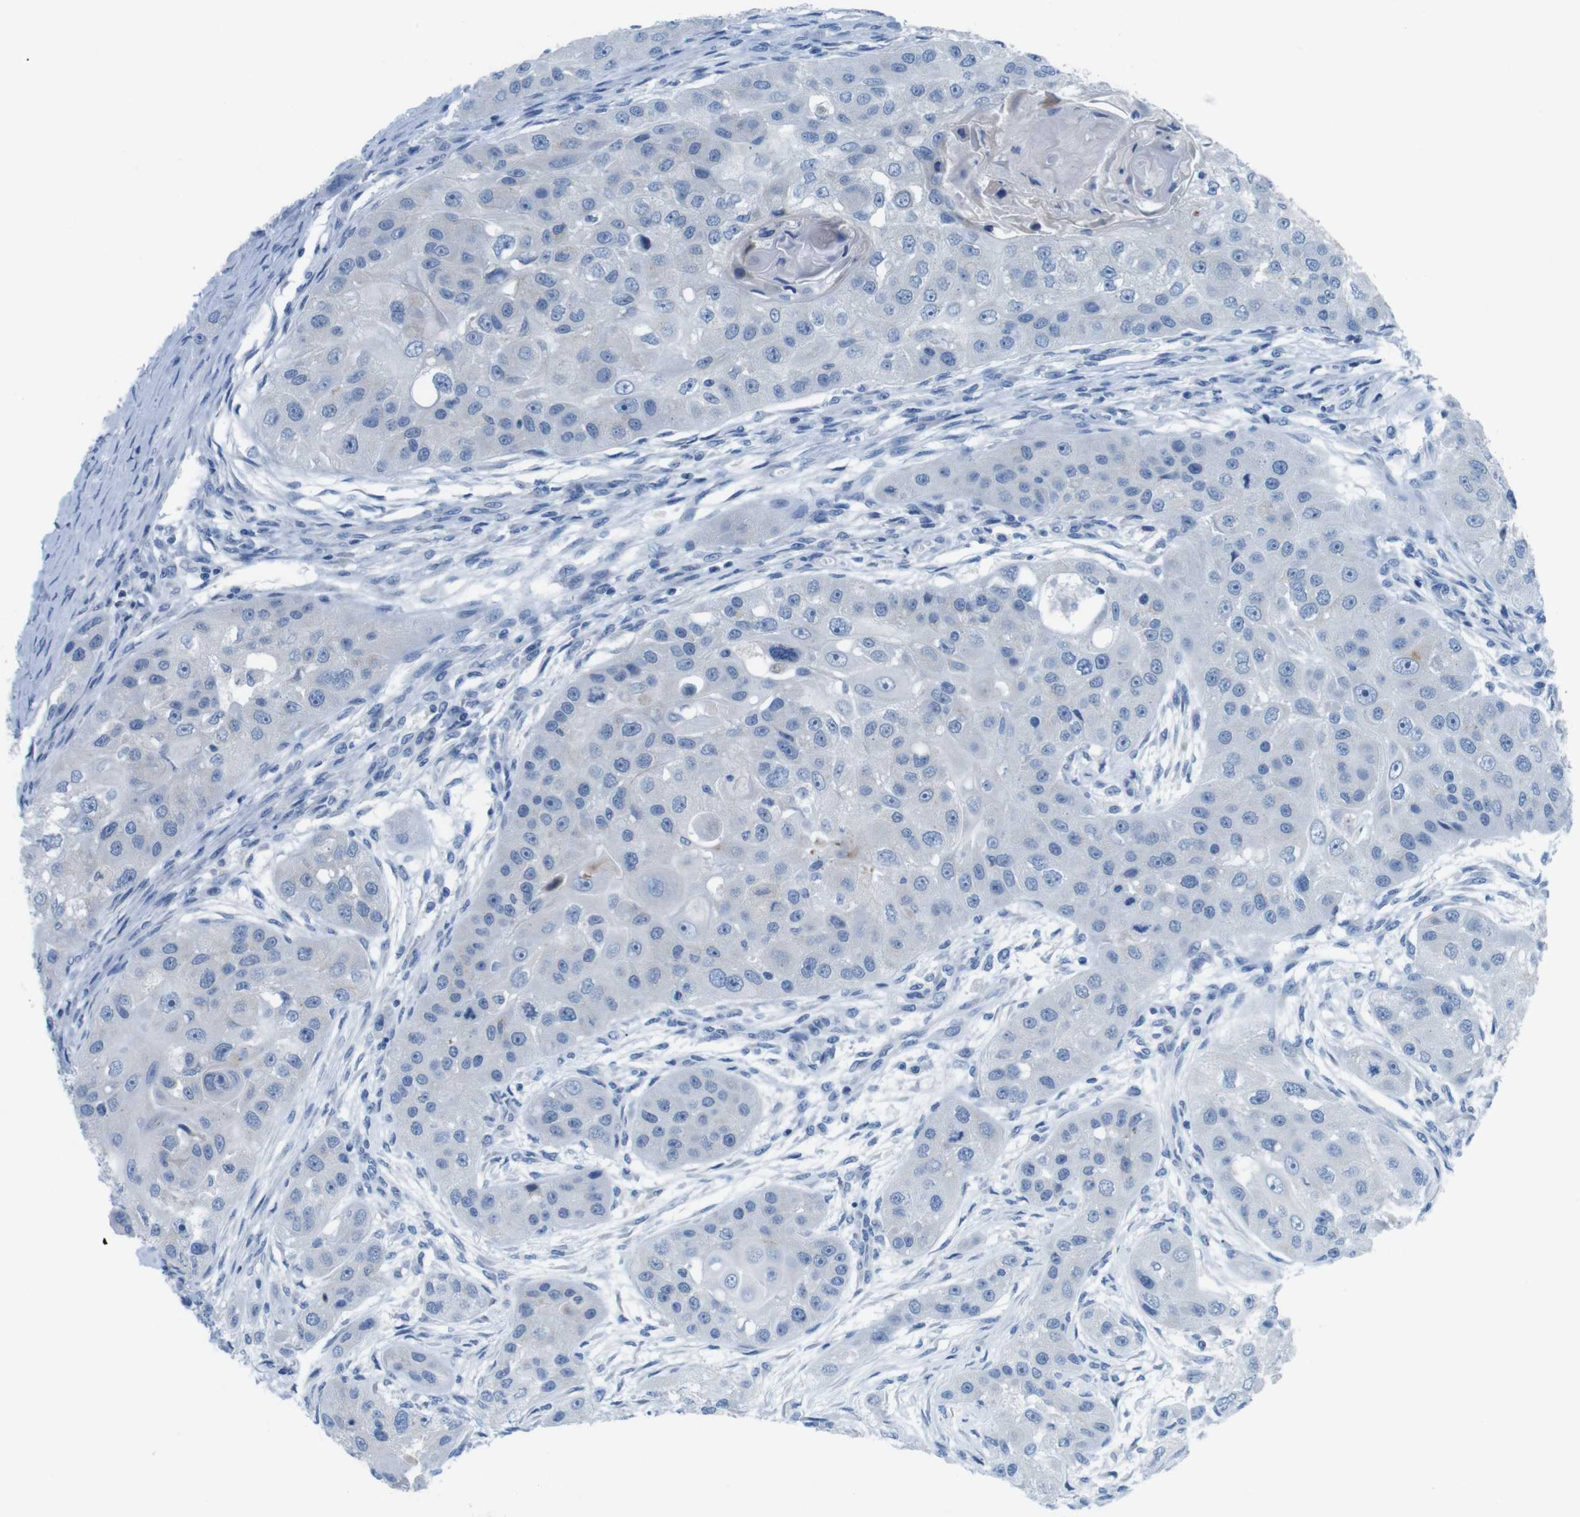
{"staining": {"intensity": "negative", "quantity": "none", "location": "none"}, "tissue": "head and neck cancer", "cell_type": "Tumor cells", "image_type": "cancer", "snomed": [{"axis": "morphology", "description": "Normal tissue, NOS"}, {"axis": "morphology", "description": "Squamous cell carcinoma, NOS"}, {"axis": "topography", "description": "Skeletal muscle"}, {"axis": "topography", "description": "Head-Neck"}], "caption": "A high-resolution photomicrograph shows immunohistochemistry staining of head and neck cancer, which displays no significant expression in tumor cells.", "gene": "GOLGA2", "patient": {"sex": "male", "age": 51}}